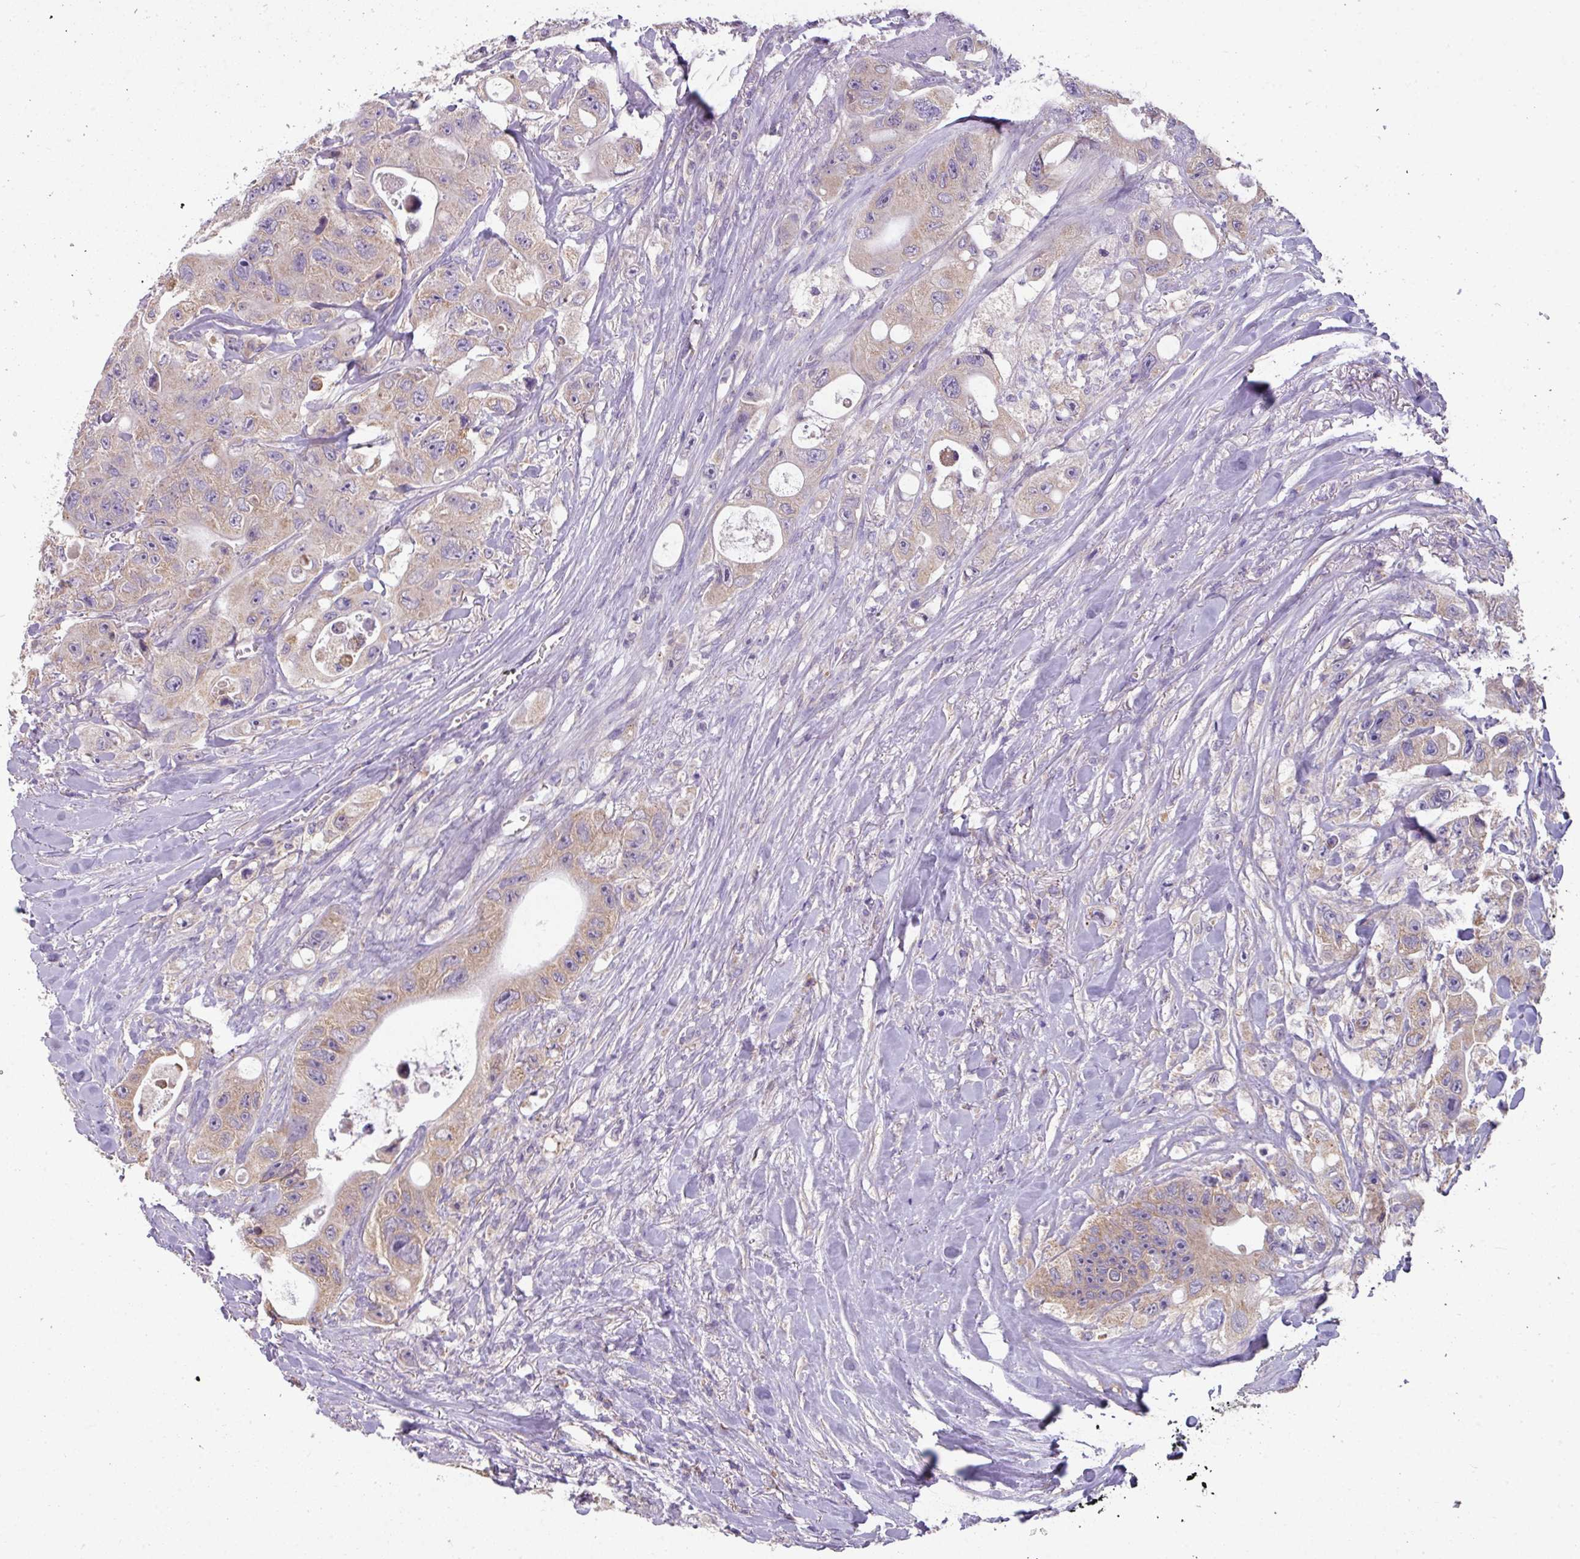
{"staining": {"intensity": "weak", "quantity": ">75%", "location": "cytoplasmic/membranous"}, "tissue": "colorectal cancer", "cell_type": "Tumor cells", "image_type": "cancer", "snomed": [{"axis": "morphology", "description": "Adenocarcinoma, NOS"}, {"axis": "topography", "description": "Colon"}], "caption": "A brown stain highlights weak cytoplasmic/membranous staining of a protein in adenocarcinoma (colorectal) tumor cells. Nuclei are stained in blue.", "gene": "PALS2", "patient": {"sex": "female", "age": 46}}